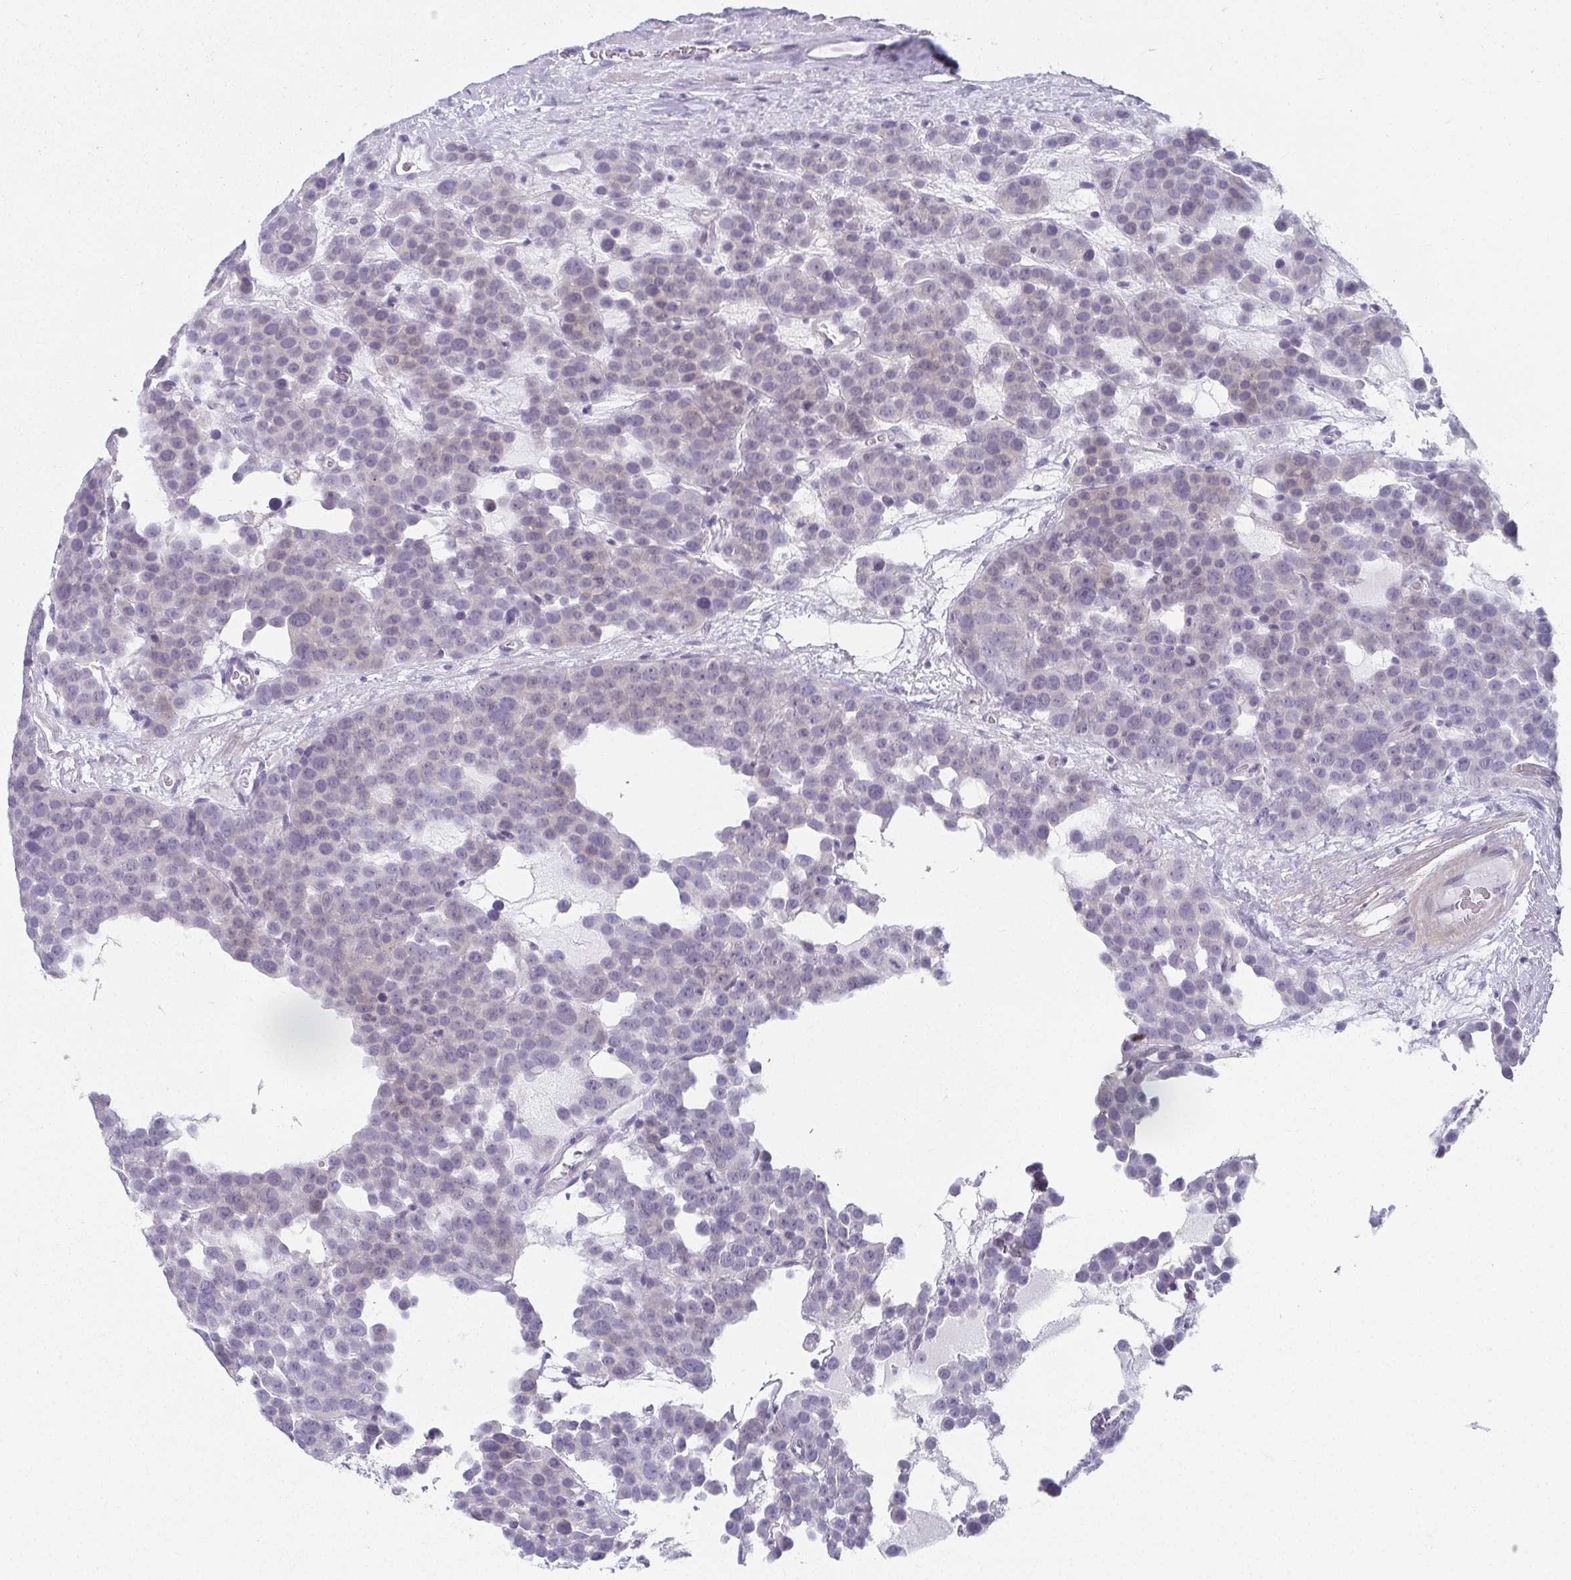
{"staining": {"intensity": "negative", "quantity": "none", "location": "none"}, "tissue": "testis cancer", "cell_type": "Tumor cells", "image_type": "cancer", "snomed": [{"axis": "morphology", "description": "Seminoma, NOS"}, {"axis": "topography", "description": "Testis"}], "caption": "IHC of human seminoma (testis) exhibits no staining in tumor cells. (DAB immunohistochemistry, high magnification).", "gene": "CAMKV", "patient": {"sex": "male", "age": 71}}